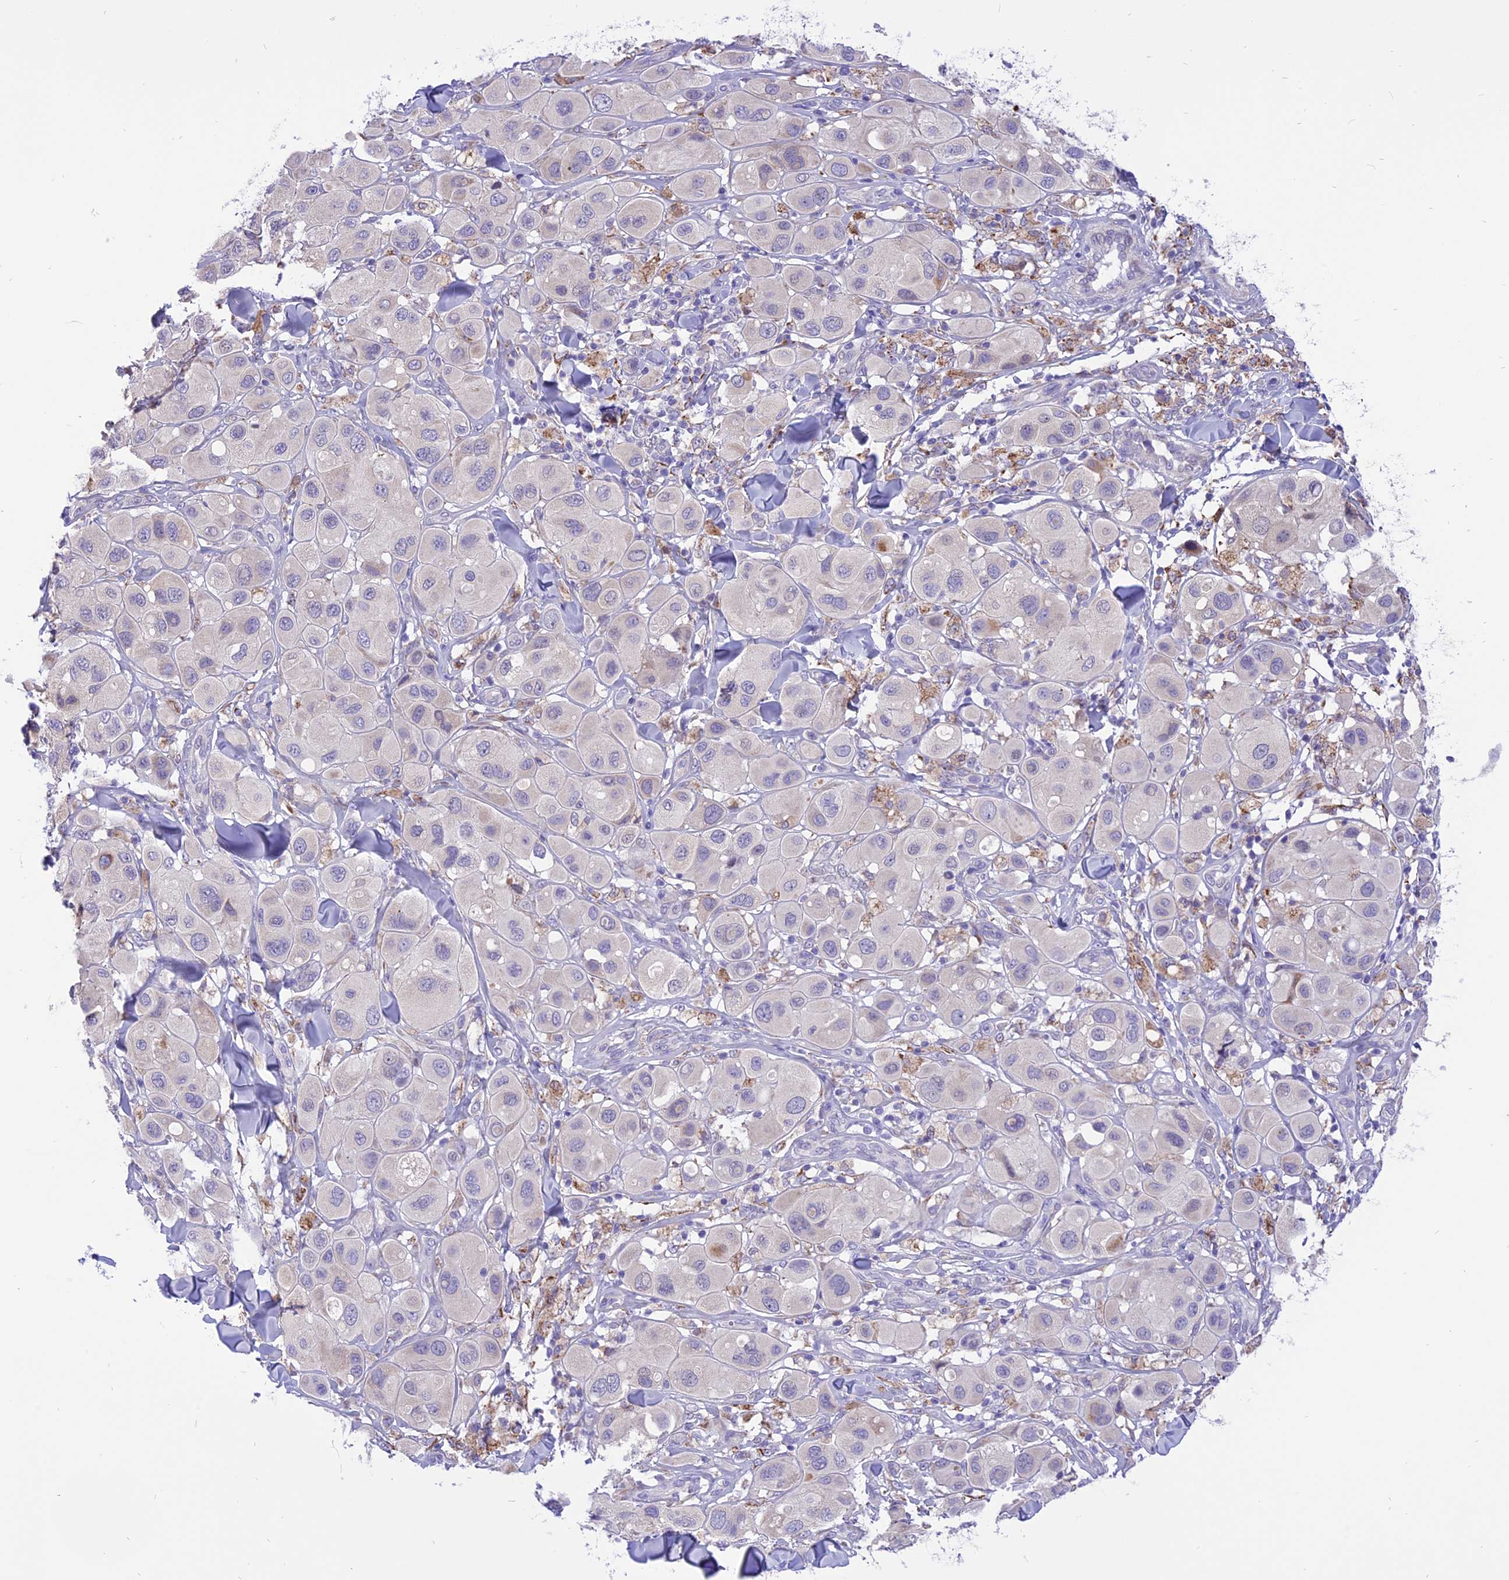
{"staining": {"intensity": "negative", "quantity": "none", "location": "none"}, "tissue": "melanoma", "cell_type": "Tumor cells", "image_type": "cancer", "snomed": [{"axis": "morphology", "description": "Malignant melanoma, Metastatic site"}, {"axis": "topography", "description": "Skin"}], "caption": "Immunohistochemistry histopathology image of neoplastic tissue: malignant melanoma (metastatic site) stained with DAB exhibits no significant protein positivity in tumor cells. (DAB immunohistochemistry (IHC) visualized using brightfield microscopy, high magnification).", "gene": "ARMCX6", "patient": {"sex": "male", "age": 41}}